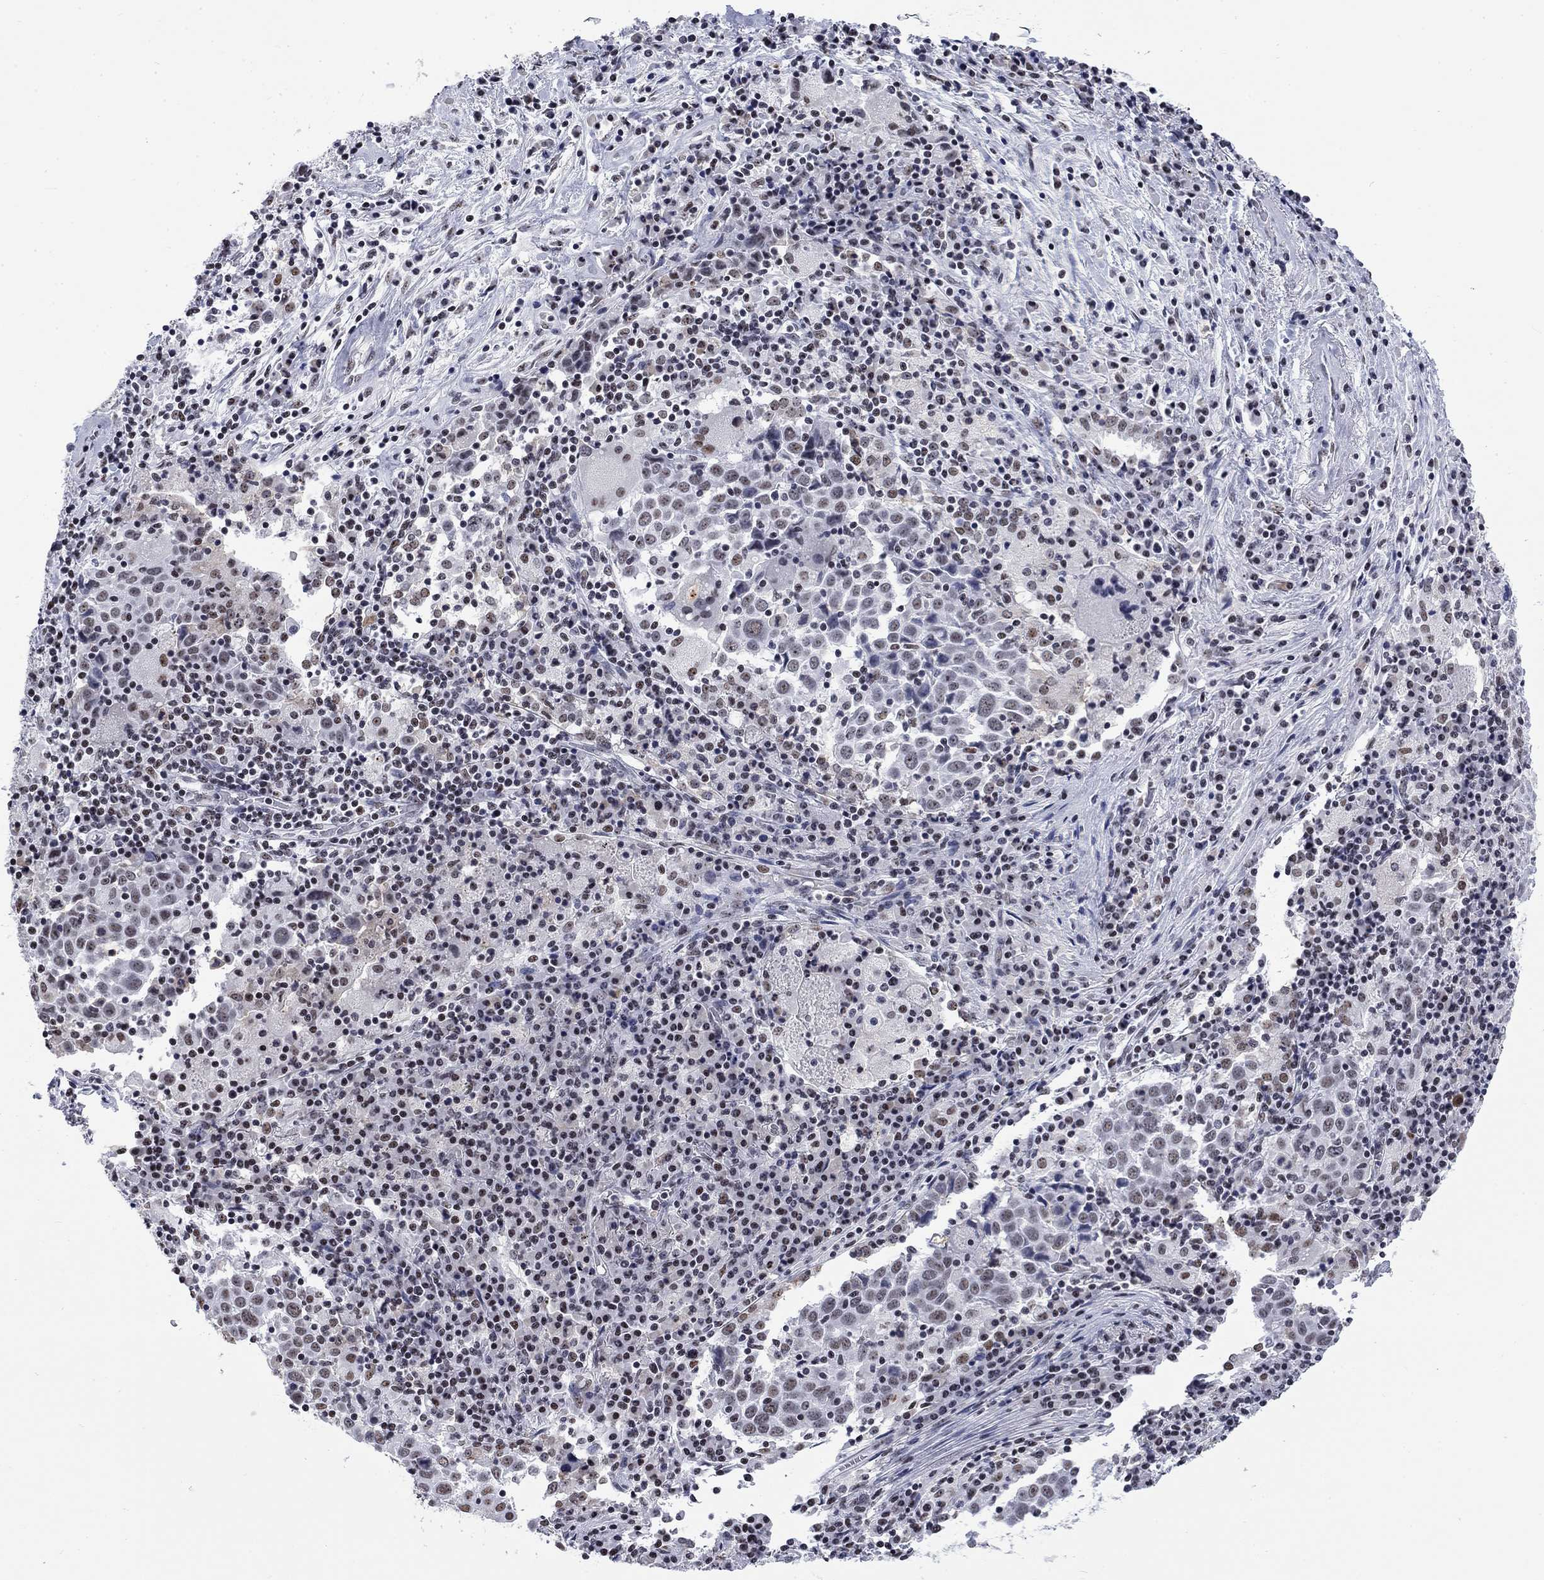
{"staining": {"intensity": "negative", "quantity": "none", "location": "none"}, "tissue": "lung cancer", "cell_type": "Tumor cells", "image_type": "cancer", "snomed": [{"axis": "morphology", "description": "Squamous cell carcinoma, NOS"}, {"axis": "topography", "description": "Lung"}], "caption": "This histopathology image is of squamous cell carcinoma (lung) stained with immunohistochemistry to label a protein in brown with the nuclei are counter-stained blue. There is no positivity in tumor cells.", "gene": "CSRNP3", "patient": {"sex": "male", "age": 57}}